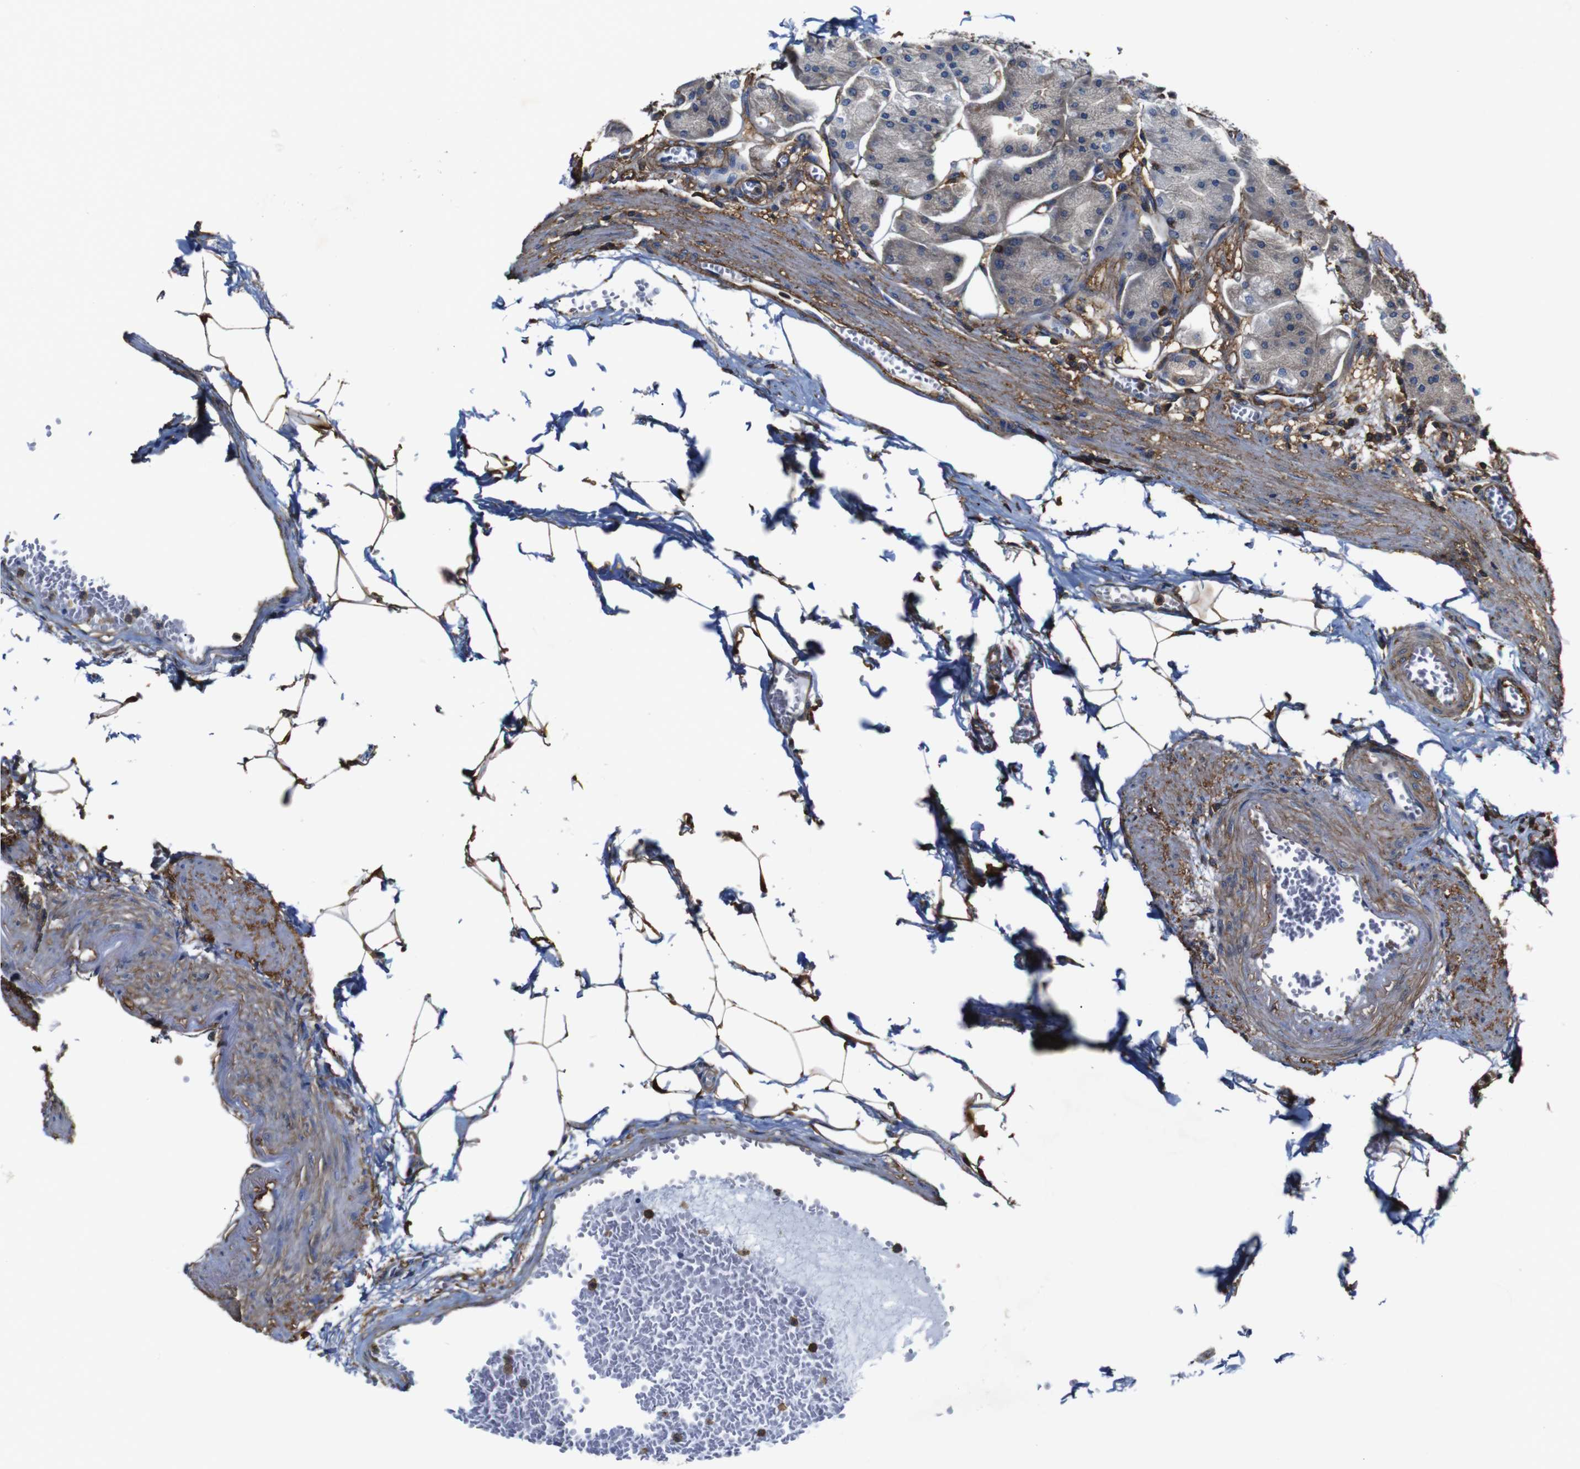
{"staining": {"intensity": "weak", "quantity": "<25%", "location": "cytoplasmic/membranous"}, "tissue": "stomach", "cell_type": "Glandular cells", "image_type": "normal", "snomed": [{"axis": "morphology", "description": "Normal tissue, NOS"}, {"axis": "topography", "description": "Stomach, lower"}], "caption": "Immunohistochemical staining of unremarkable stomach reveals no significant positivity in glandular cells. The staining was performed using DAB (3,3'-diaminobenzidine) to visualize the protein expression in brown, while the nuclei were stained in blue with hematoxylin (Magnification: 20x).", "gene": "PI4KA", "patient": {"sex": "male", "age": 71}}